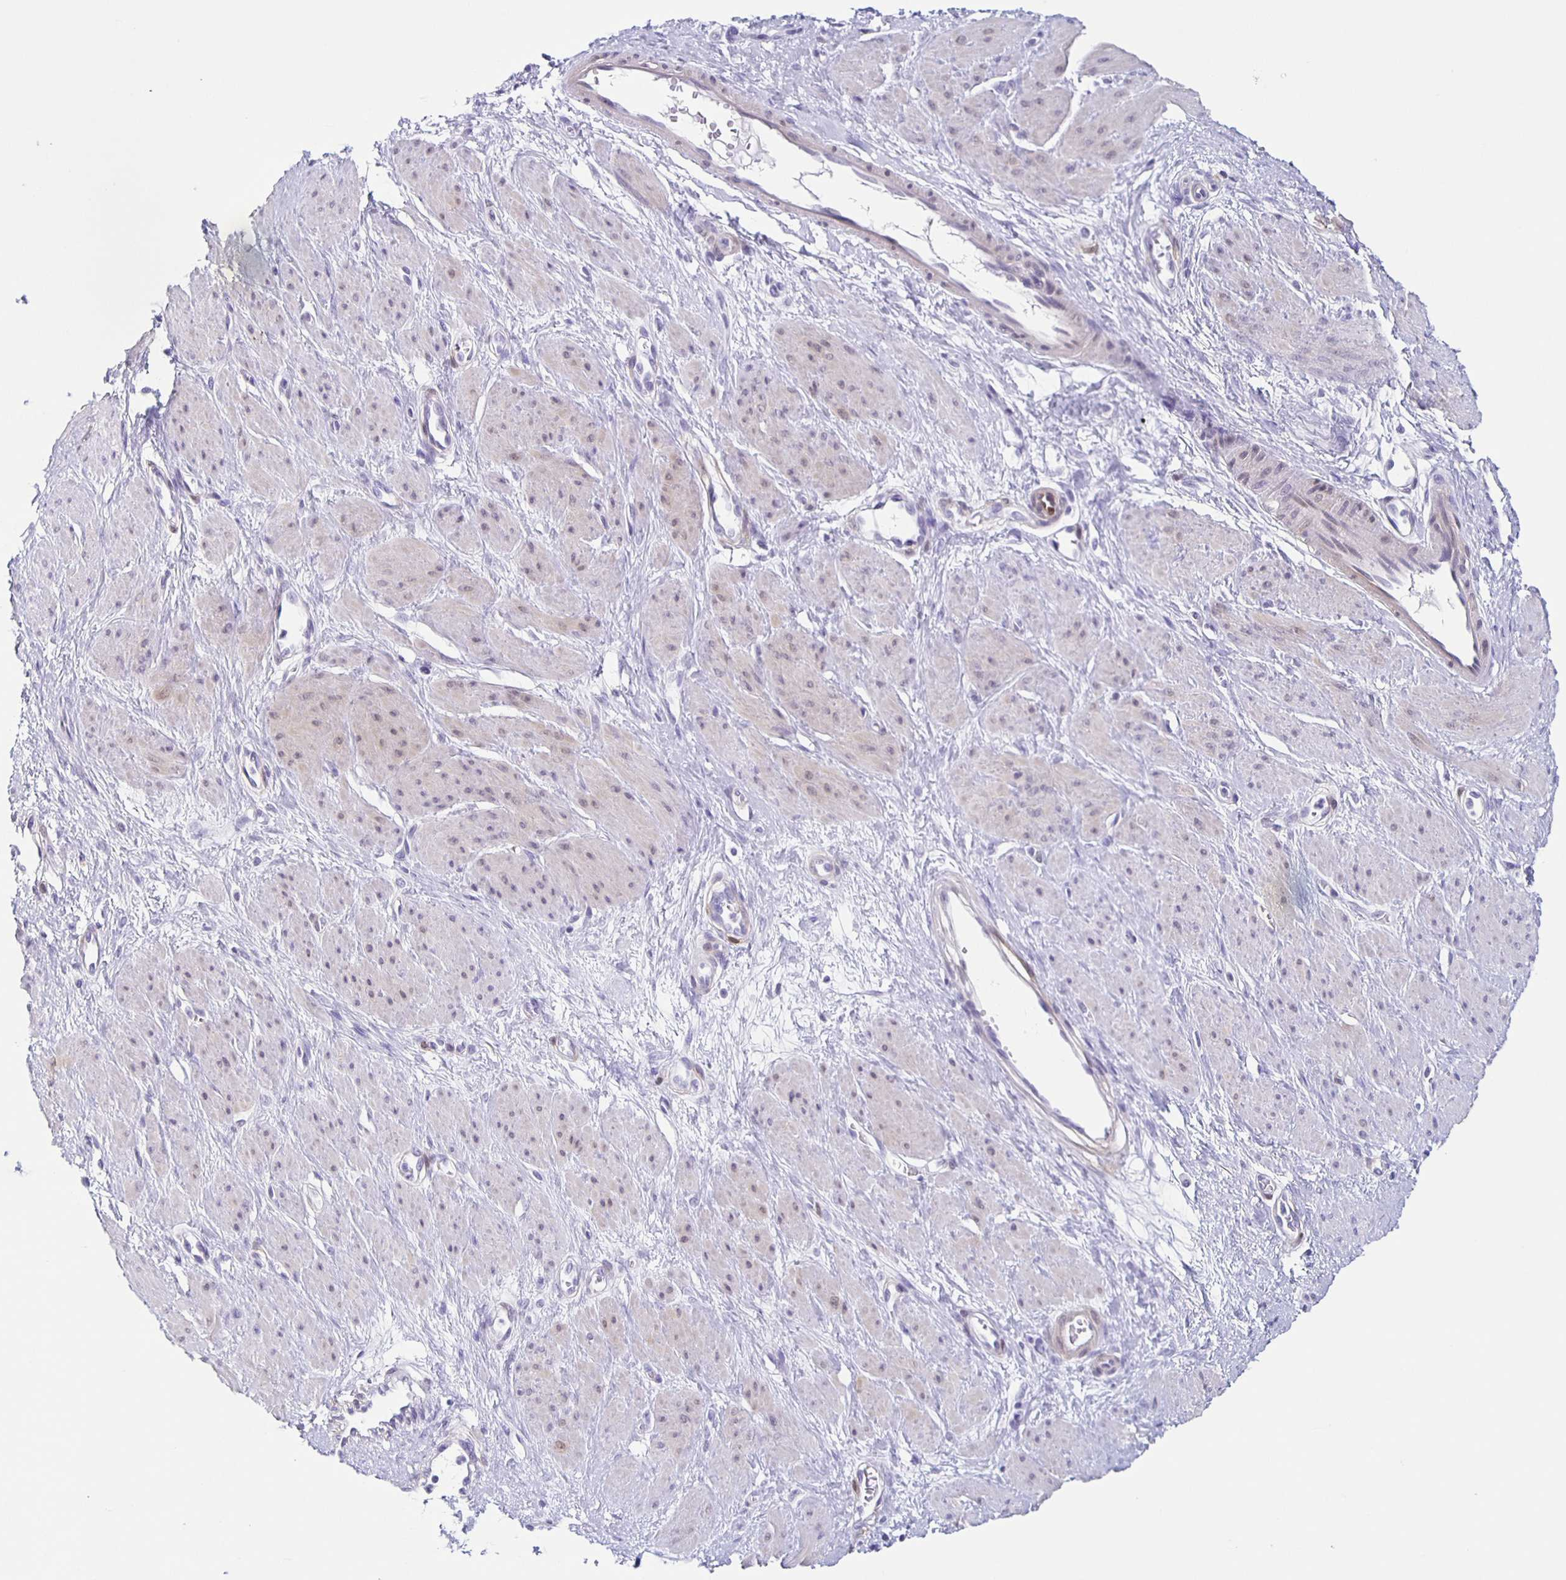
{"staining": {"intensity": "weak", "quantity": "25%-75%", "location": "cytoplasmic/membranous"}, "tissue": "smooth muscle", "cell_type": "Smooth muscle cells", "image_type": "normal", "snomed": [{"axis": "morphology", "description": "Normal tissue, NOS"}, {"axis": "topography", "description": "Smooth muscle"}, {"axis": "topography", "description": "Uterus"}], "caption": "Immunohistochemistry photomicrograph of normal smooth muscle: smooth muscle stained using immunohistochemistry (IHC) exhibits low levels of weak protein expression localized specifically in the cytoplasmic/membranous of smooth muscle cells, appearing as a cytoplasmic/membranous brown color.", "gene": "TPPP", "patient": {"sex": "female", "age": 39}}